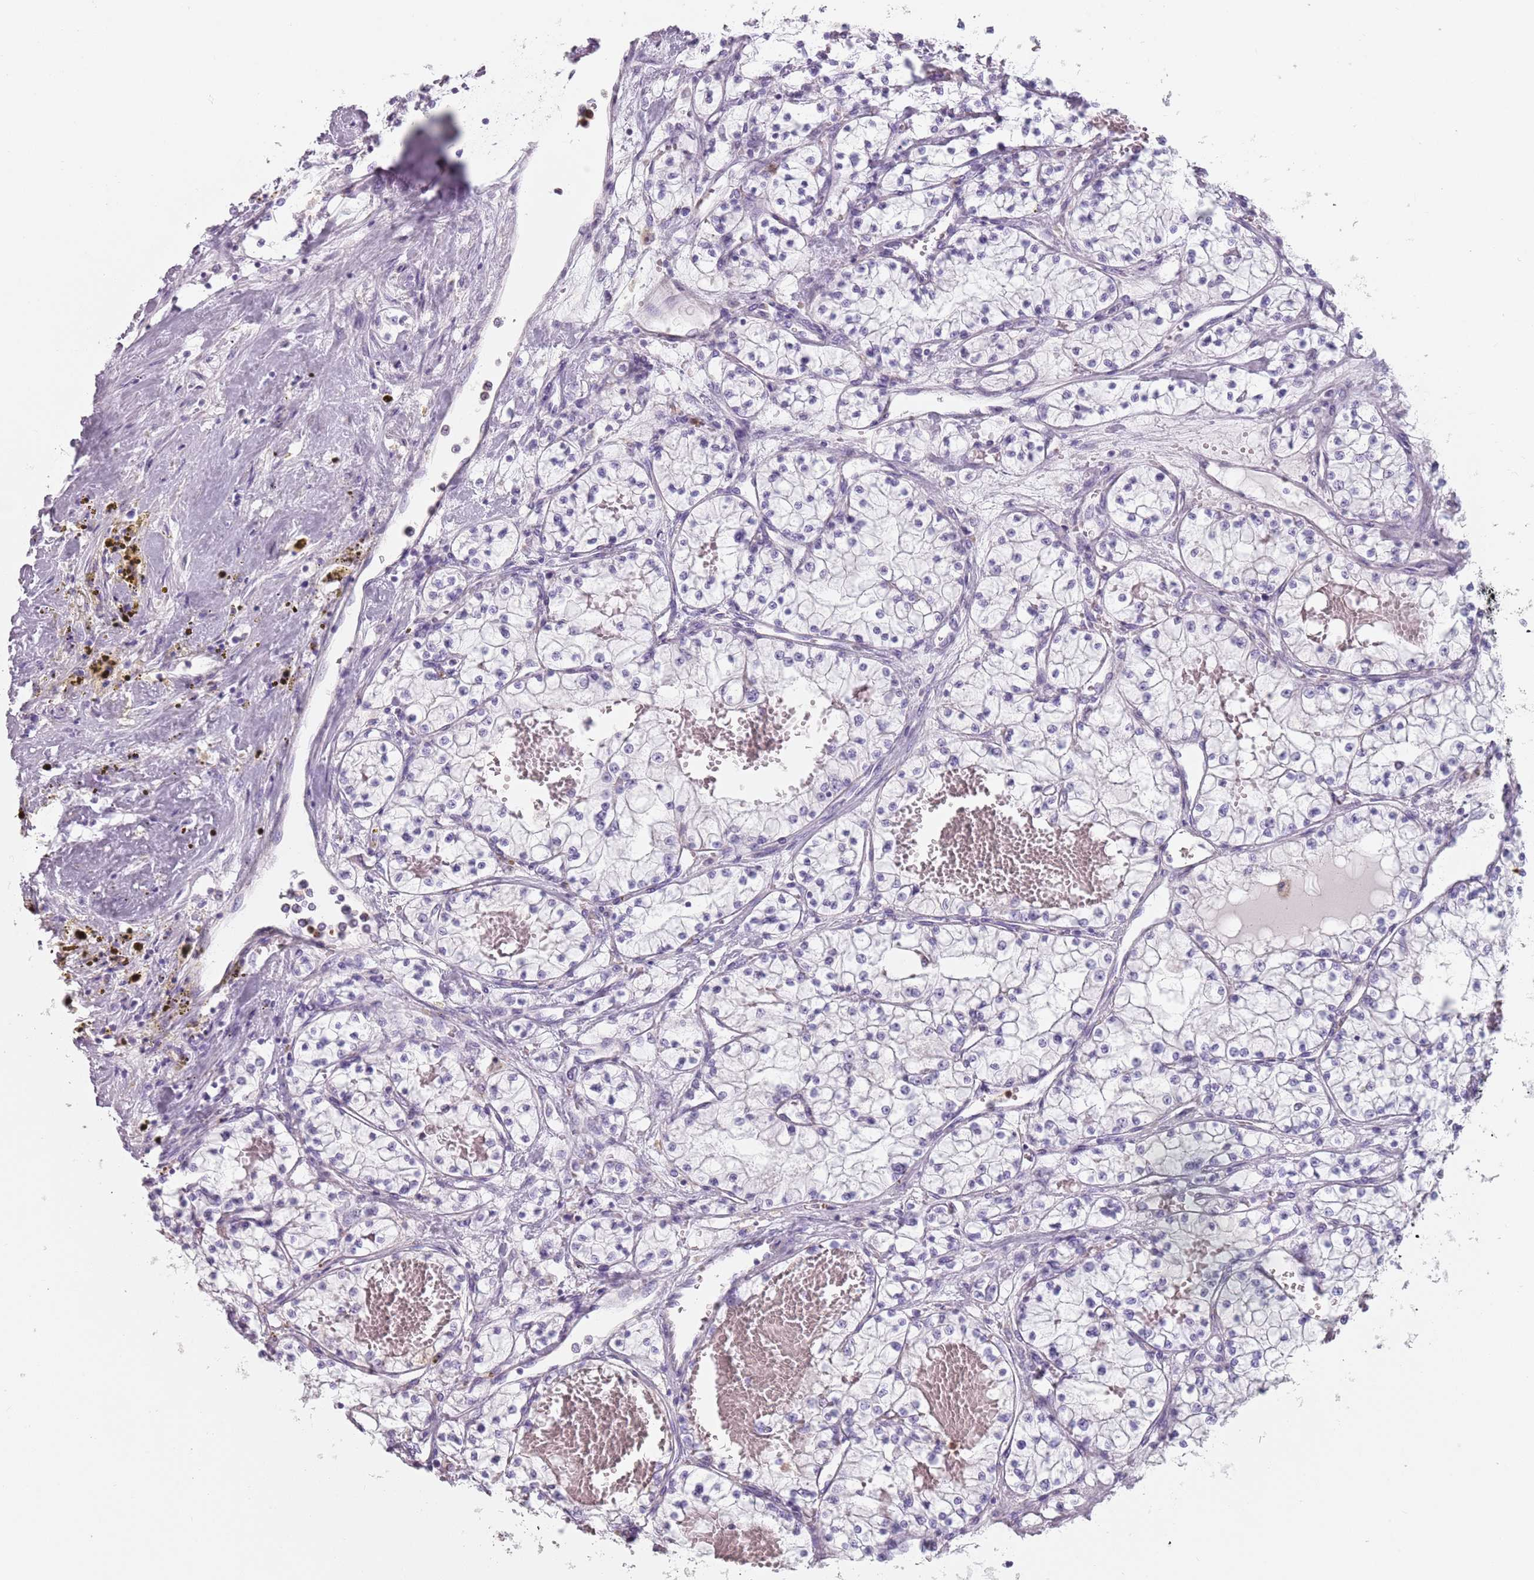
{"staining": {"intensity": "negative", "quantity": "none", "location": "none"}, "tissue": "renal cancer", "cell_type": "Tumor cells", "image_type": "cancer", "snomed": [{"axis": "morphology", "description": "Normal tissue, NOS"}, {"axis": "morphology", "description": "Adenocarcinoma, NOS"}, {"axis": "topography", "description": "Kidney"}], "caption": "A photomicrograph of human adenocarcinoma (renal) is negative for staining in tumor cells.", "gene": "ZNF584", "patient": {"sex": "male", "age": 68}}